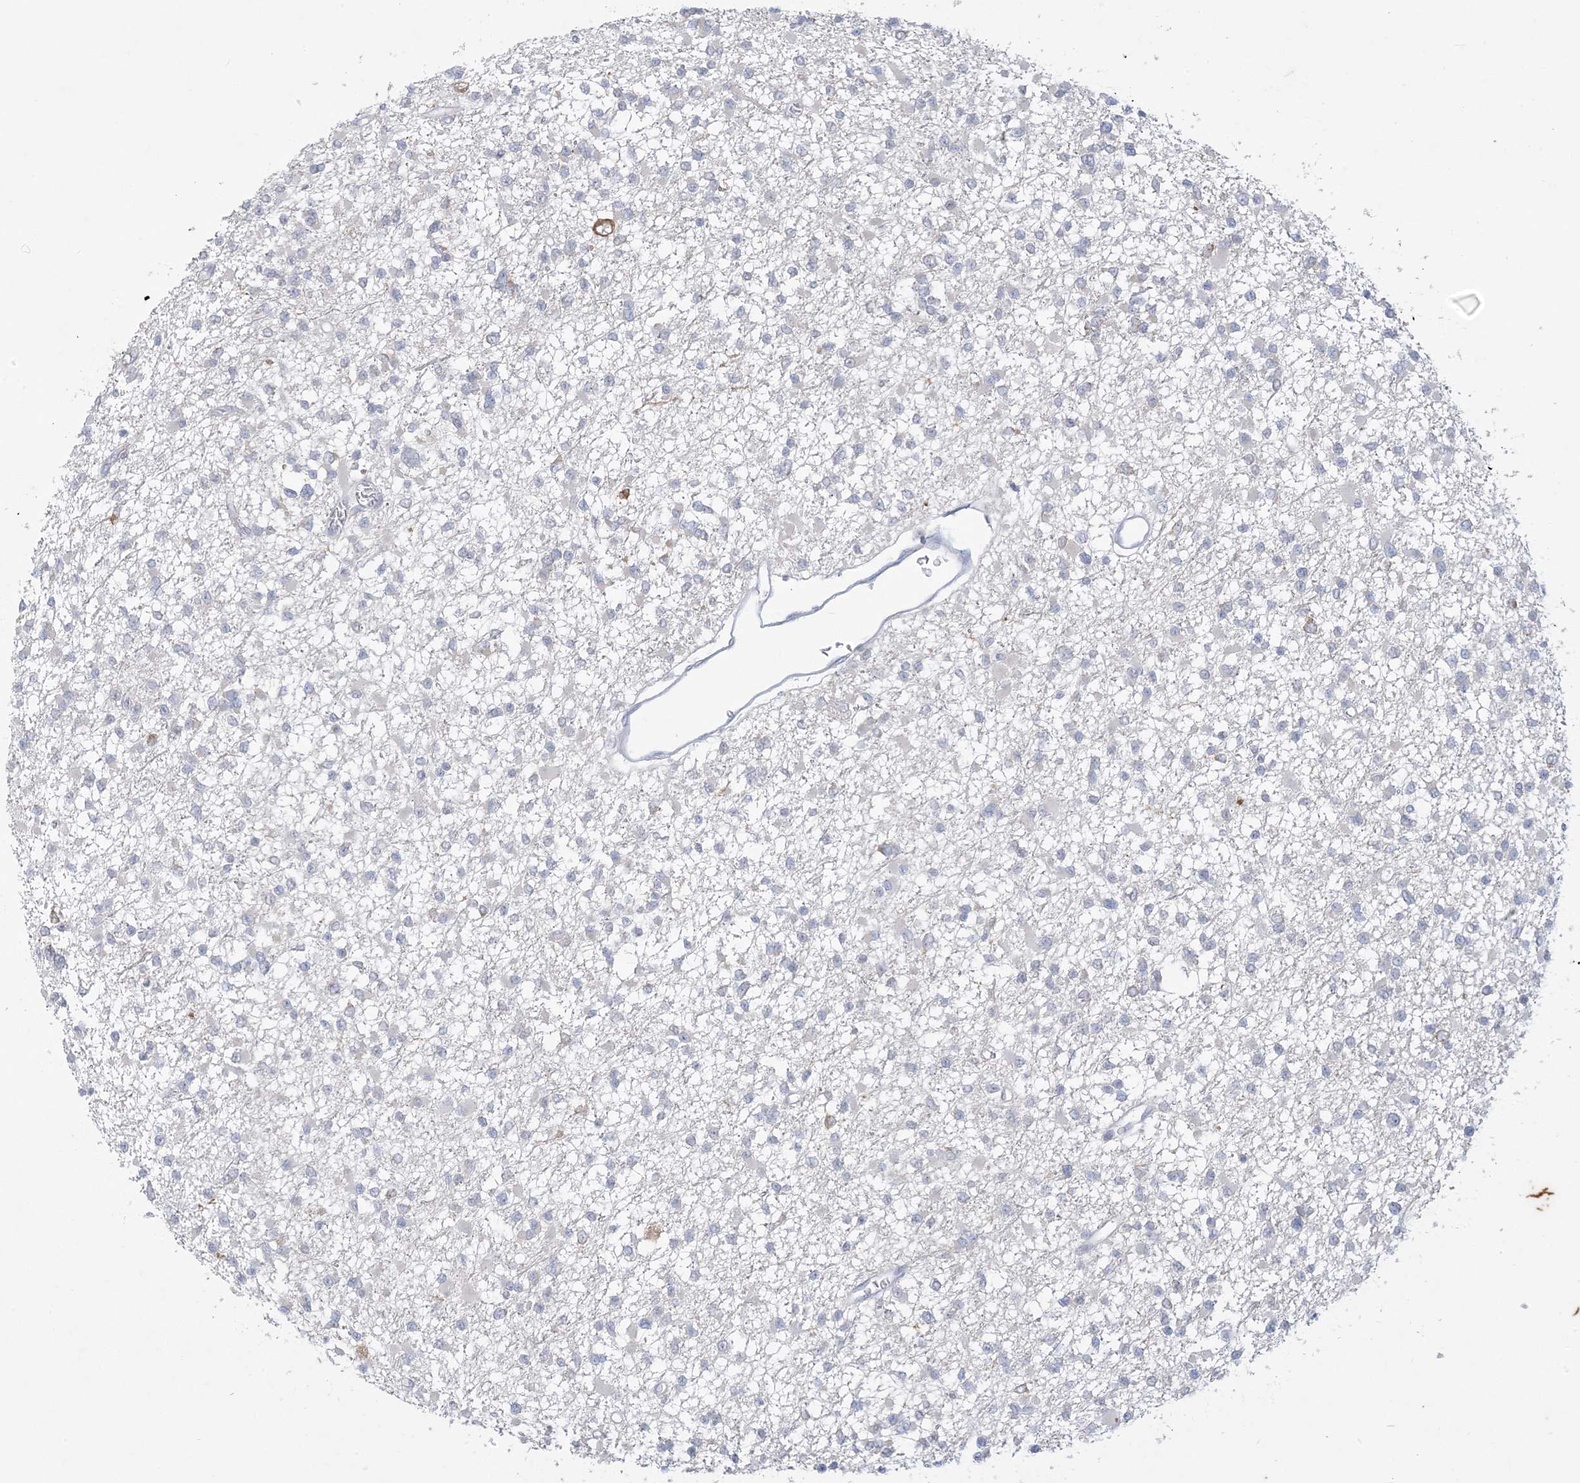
{"staining": {"intensity": "negative", "quantity": "none", "location": "none"}, "tissue": "glioma", "cell_type": "Tumor cells", "image_type": "cancer", "snomed": [{"axis": "morphology", "description": "Glioma, malignant, Low grade"}, {"axis": "topography", "description": "Brain"}], "caption": "Tumor cells are negative for brown protein staining in glioma.", "gene": "KIF3A", "patient": {"sex": "female", "age": 22}}